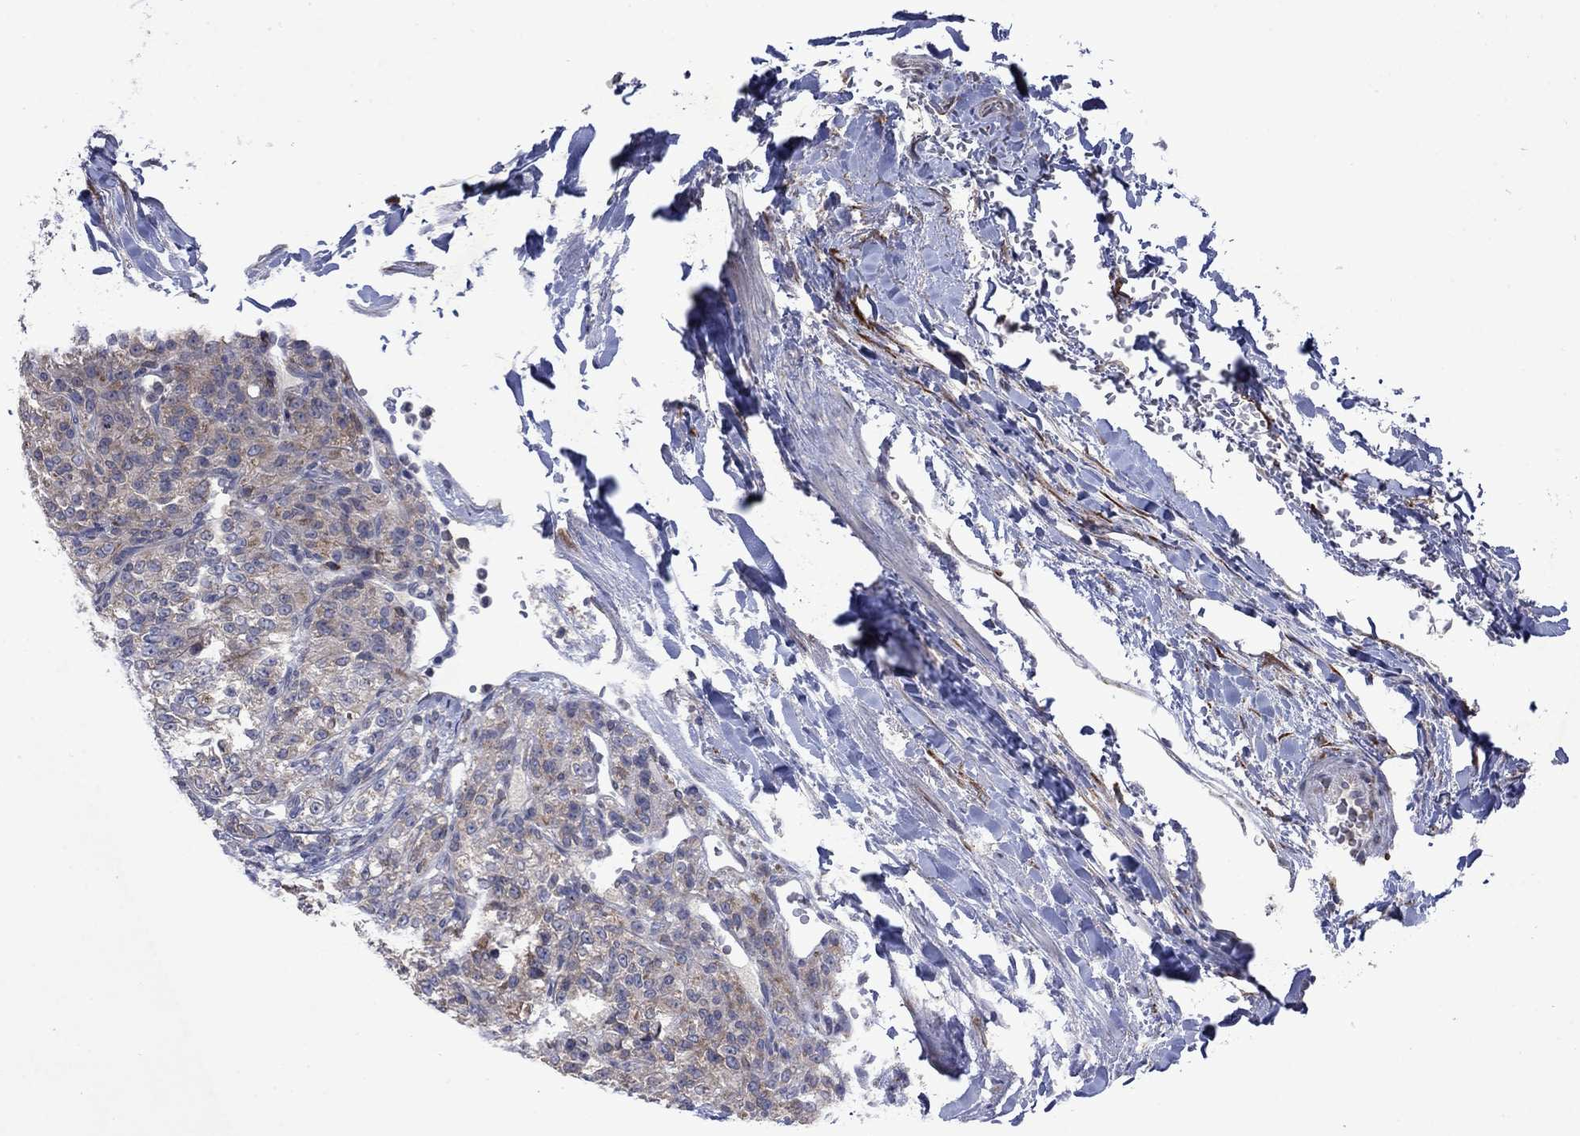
{"staining": {"intensity": "weak", "quantity": "25%-75%", "location": "cytoplasmic/membranous"}, "tissue": "renal cancer", "cell_type": "Tumor cells", "image_type": "cancer", "snomed": [{"axis": "morphology", "description": "Adenocarcinoma, NOS"}, {"axis": "topography", "description": "Kidney"}], "caption": "A histopathology image of renal adenocarcinoma stained for a protein shows weak cytoplasmic/membranous brown staining in tumor cells.", "gene": "TMEM97", "patient": {"sex": "female", "age": 63}}